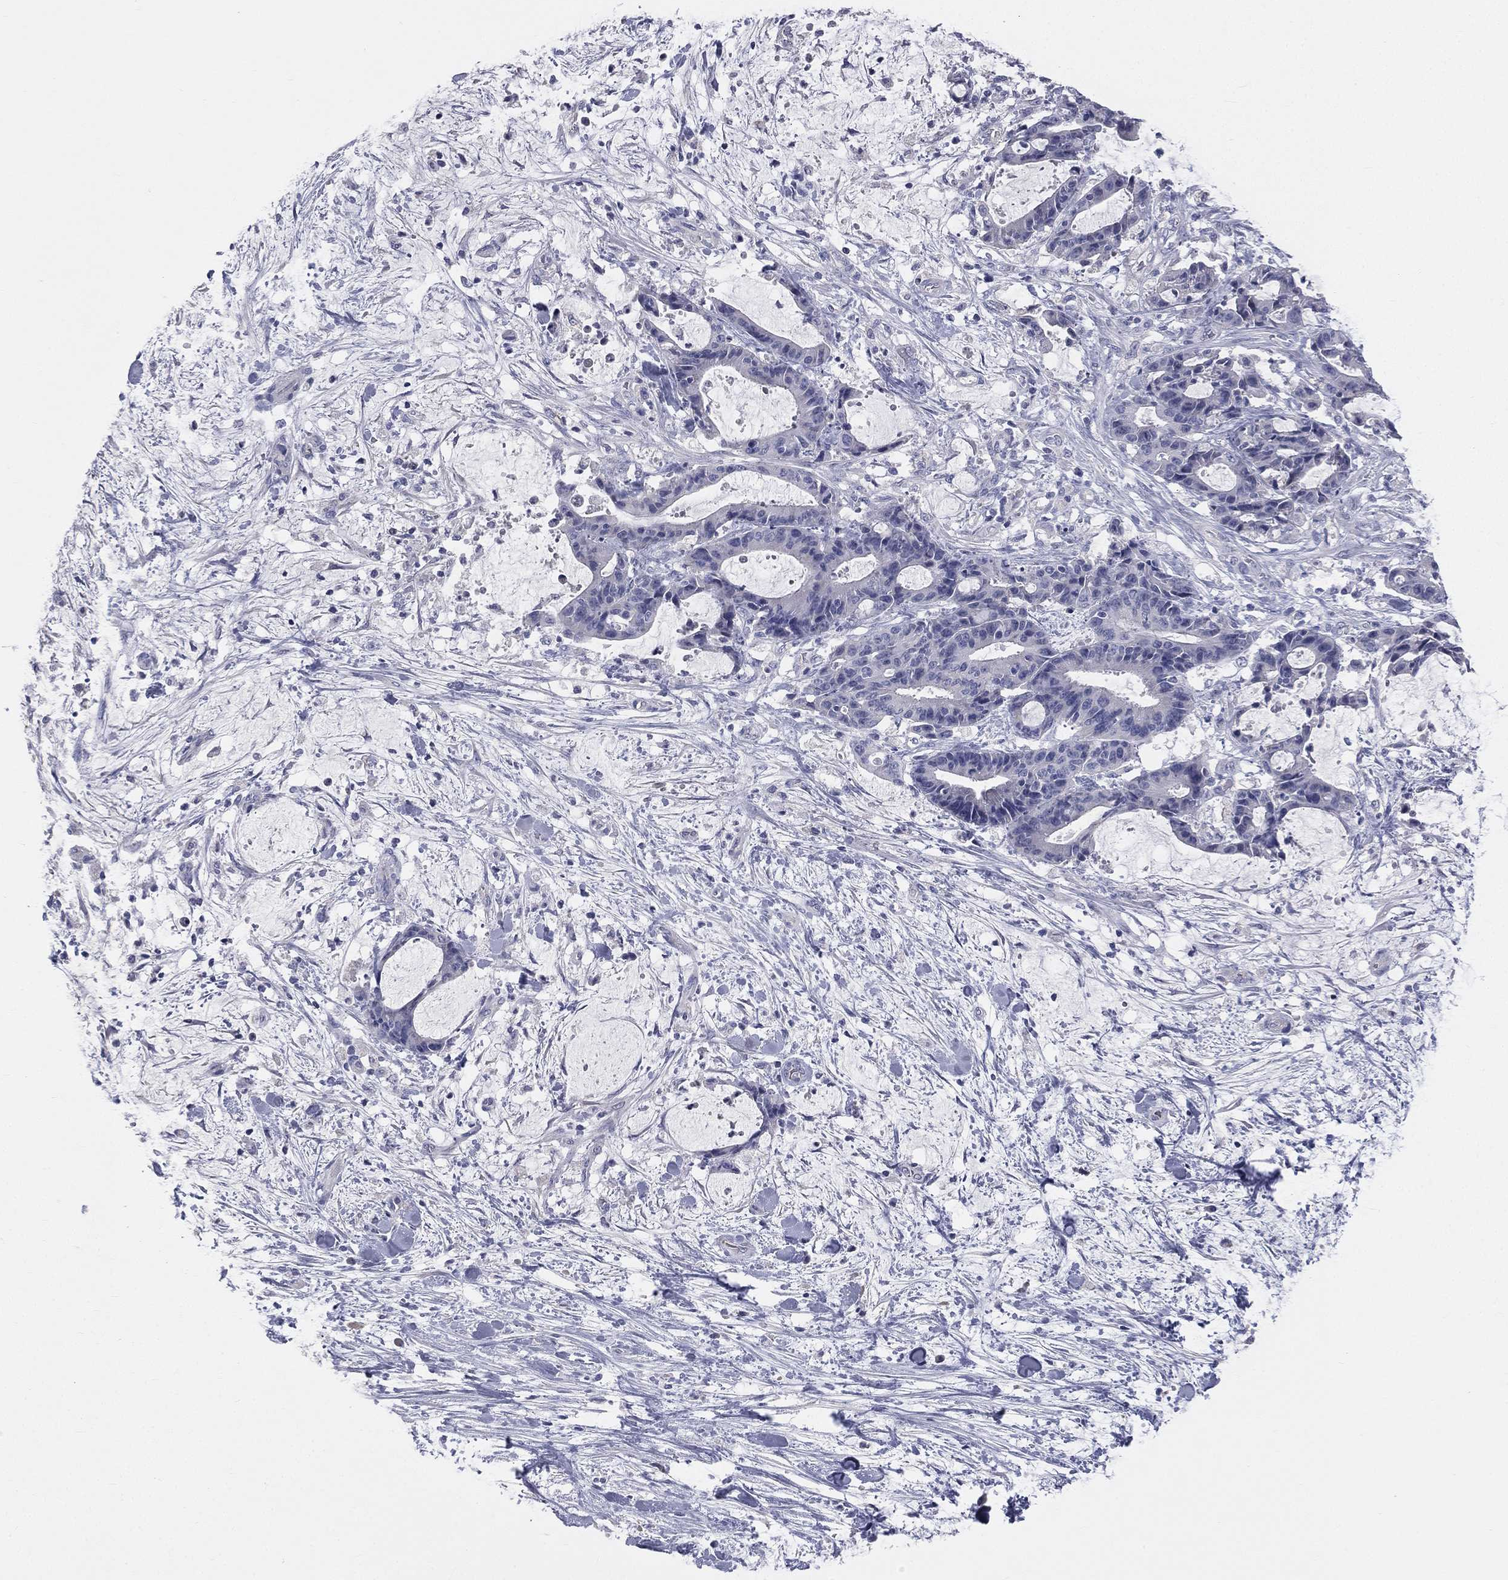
{"staining": {"intensity": "negative", "quantity": "none", "location": "none"}, "tissue": "liver cancer", "cell_type": "Tumor cells", "image_type": "cancer", "snomed": [{"axis": "morphology", "description": "Cholangiocarcinoma"}, {"axis": "topography", "description": "Liver"}], "caption": "This image is of liver cancer (cholangiocarcinoma) stained with immunohistochemistry to label a protein in brown with the nuclei are counter-stained blue. There is no staining in tumor cells.", "gene": "STK31", "patient": {"sex": "female", "age": 73}}